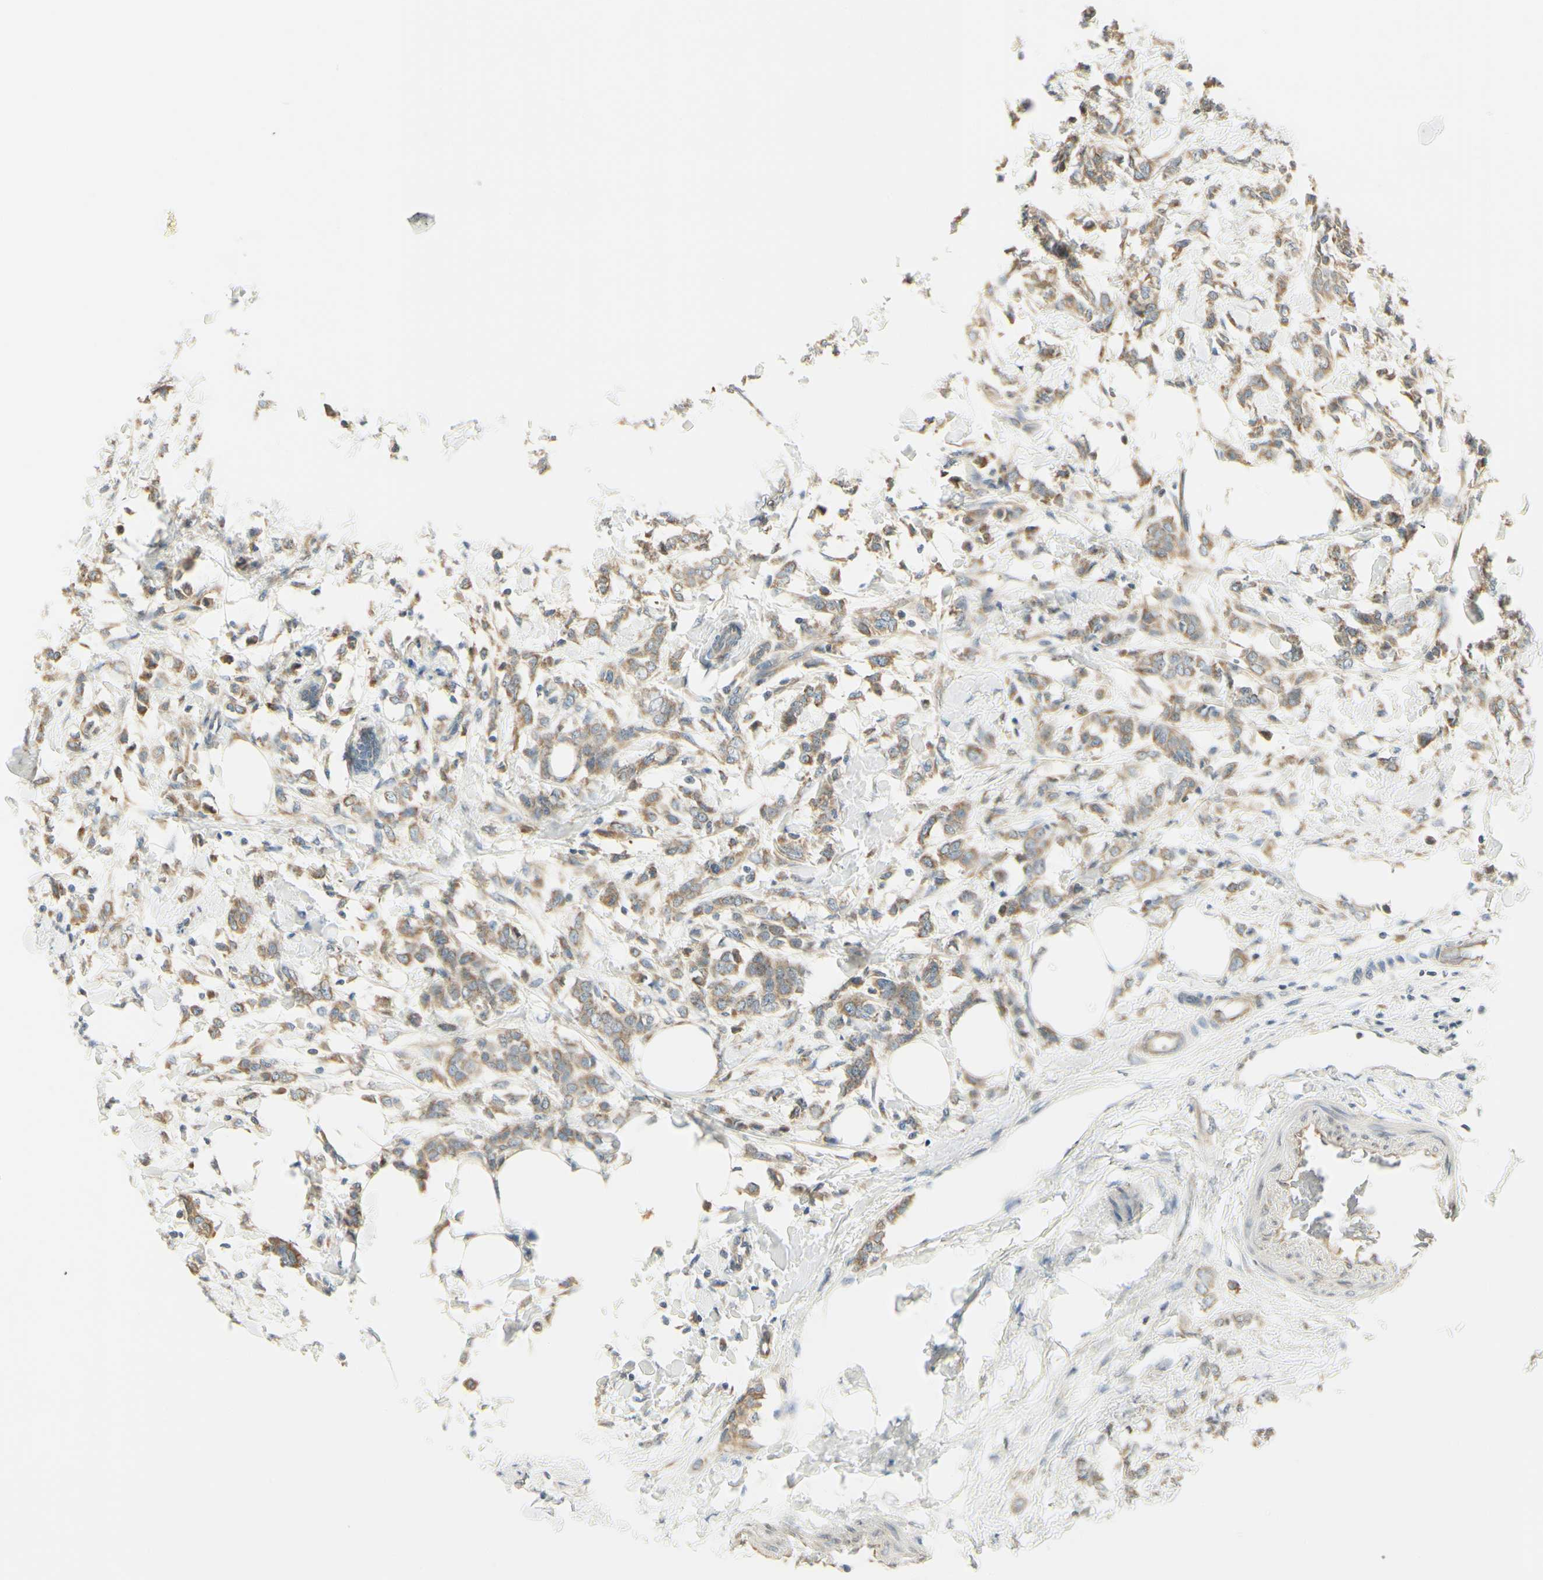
{"staining": {"intensity": "weak", "quantity": ">75%", "location": "cytoplasmic/membranous"}, "tissue": "breast cancer", "cell_type": "Tumor cells", "image_type": "cancer", "snomed": [{"axis": "morphology", "description": "Lobular carcinoma, in situ"}, {"axis": "morphology", "description": "Lobular carcinoma"}, {"axis": "topography", "description": "Breast"}], "caption": "Immunohistochemistry (IHC) micrograph of lobular carcinoma (breast) stained for a protein (brown), which displays low levels of weak cytoplasmic/membranous staining in approximately >75% of tumor cells.", "gene": "IGDCC4", "patient": {"sex": "female", "age": 41}}